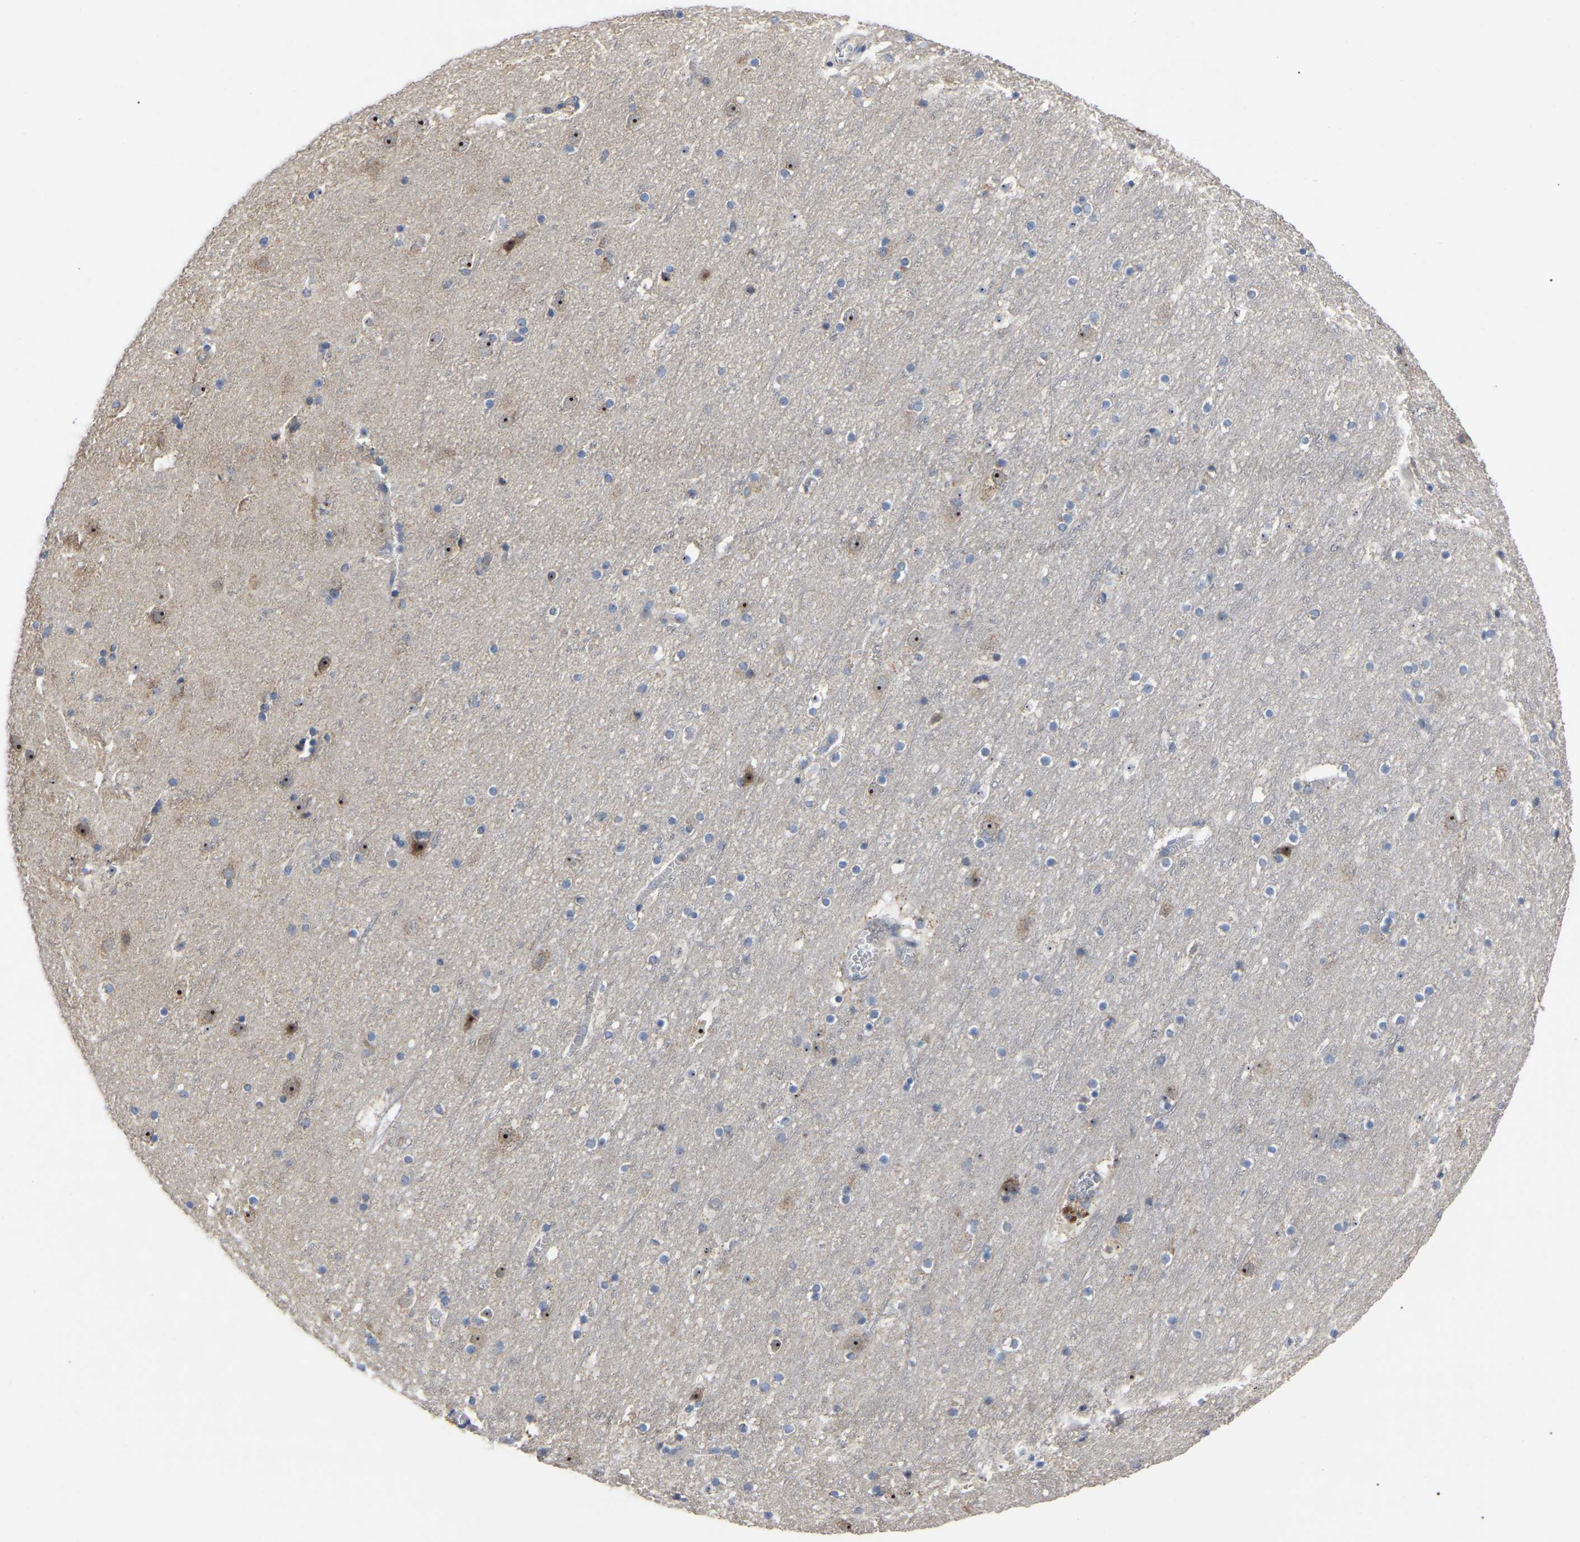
{"staining": {"intensity": "negative", "quantity": "none", "location": "none"}, "tissue": "cerebral cortex", "cell_type": "Endothelial cells", "image_type": "normal", "snomed": [{"axis": "morphology", "description": "Normal tissue, NOS"}, {"axis": "topography", "description": "Cerebral cortex"}], "caption": "This is an IHC image of normal cerebral cortex. There is no expression in endothelial cells.", "gene": "NOP53", "patient": {"sex": "male", "age": 45}}